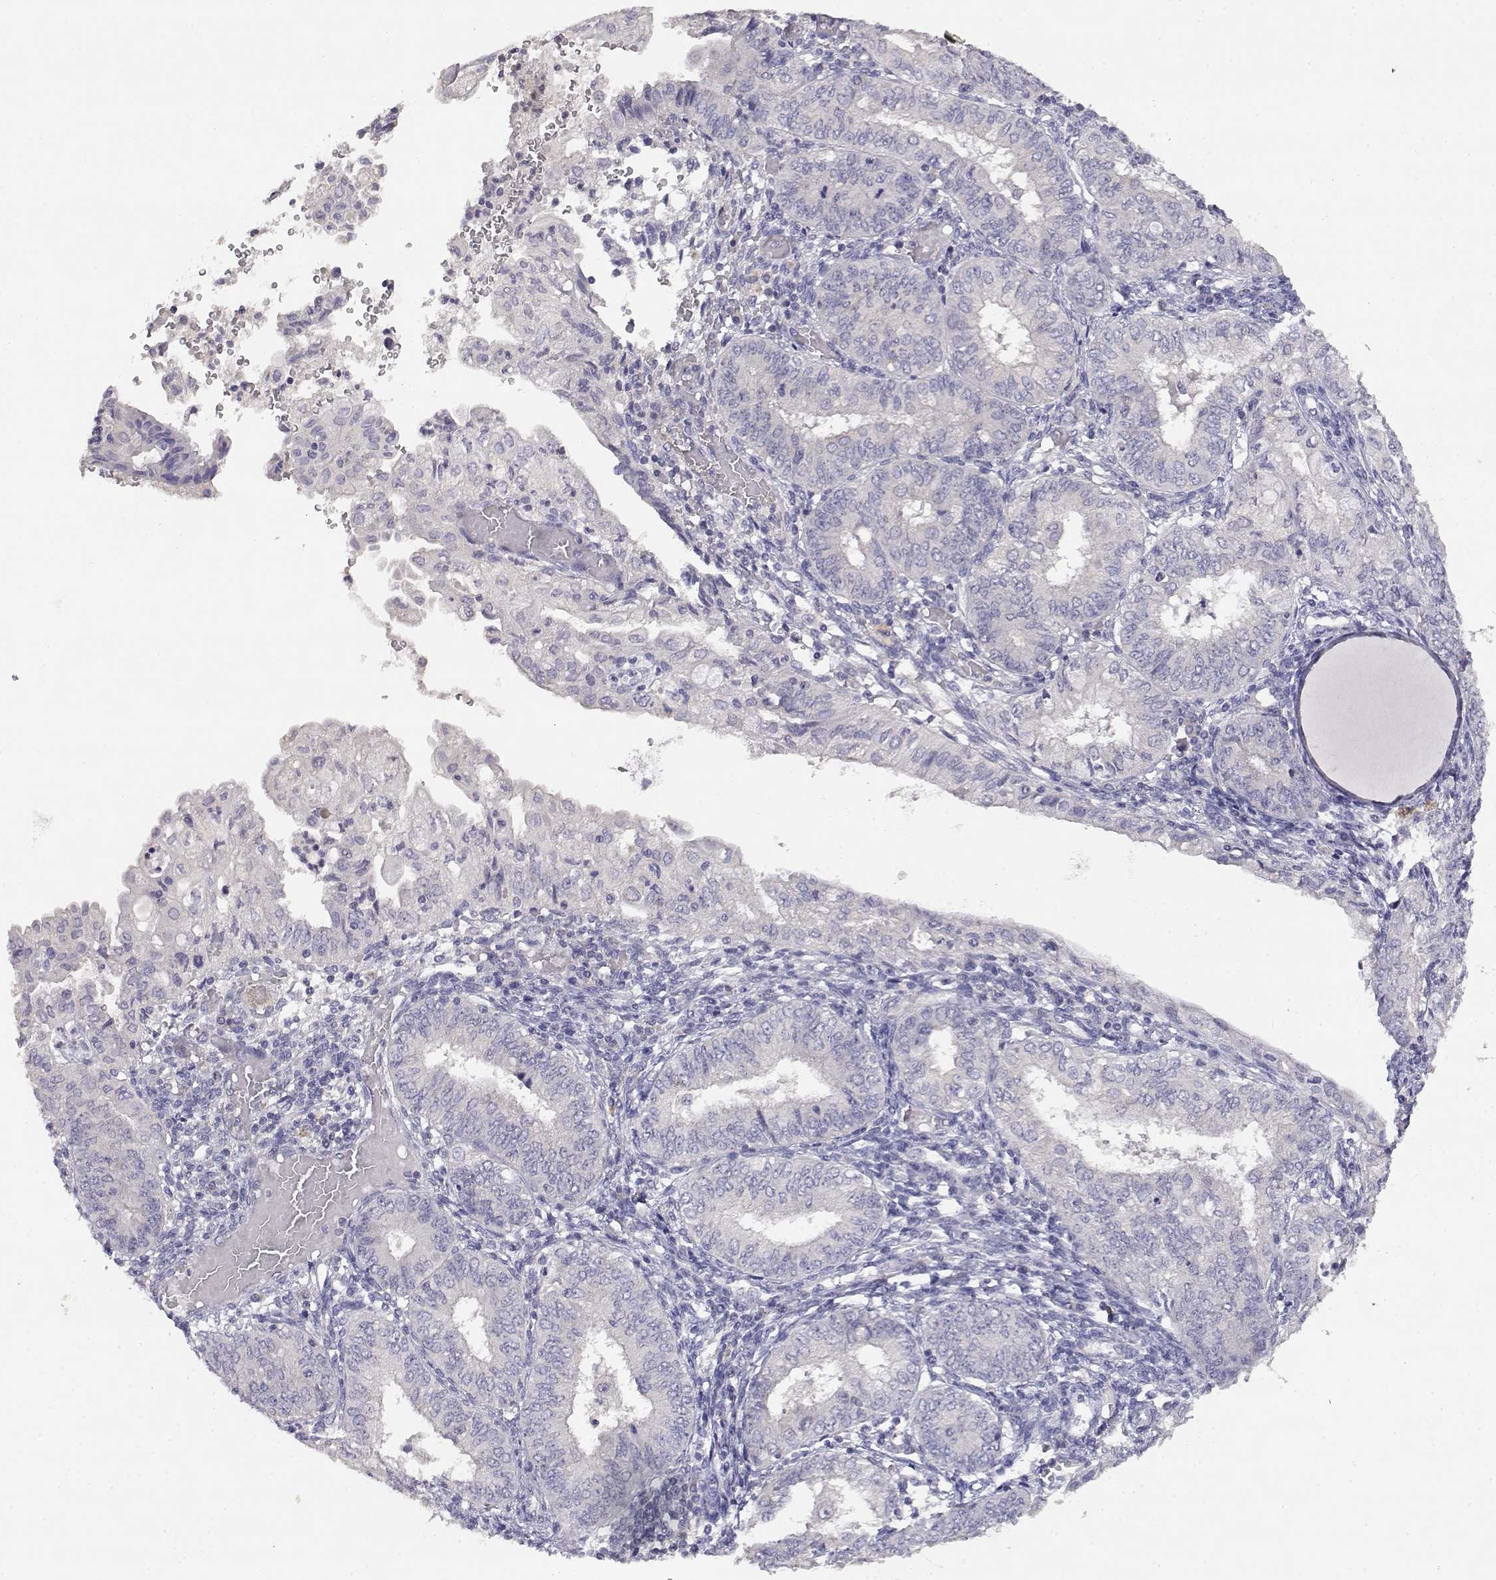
{"staining": {"intensity": "negative", "quantity": "none", "location": "none"}, "tissue": "endometrial cancer", "cell_type": "Tumor cells", "image_type": "cancer", "snomed": [{"axis": "morphology", "description": "Adenocarcinoma, NOS"}, {"axis": "topography", "description": "Endometrium"}], "caption": "Endometrial adenocarcinoma was stained to show a protein in brown. There is no significant staining in tumor cells. (DAB immunohistochemistry (IHC) with hematoxylin counter stain).", "gene": "ADA", "patient": {"sex": "female", "age": 68}}